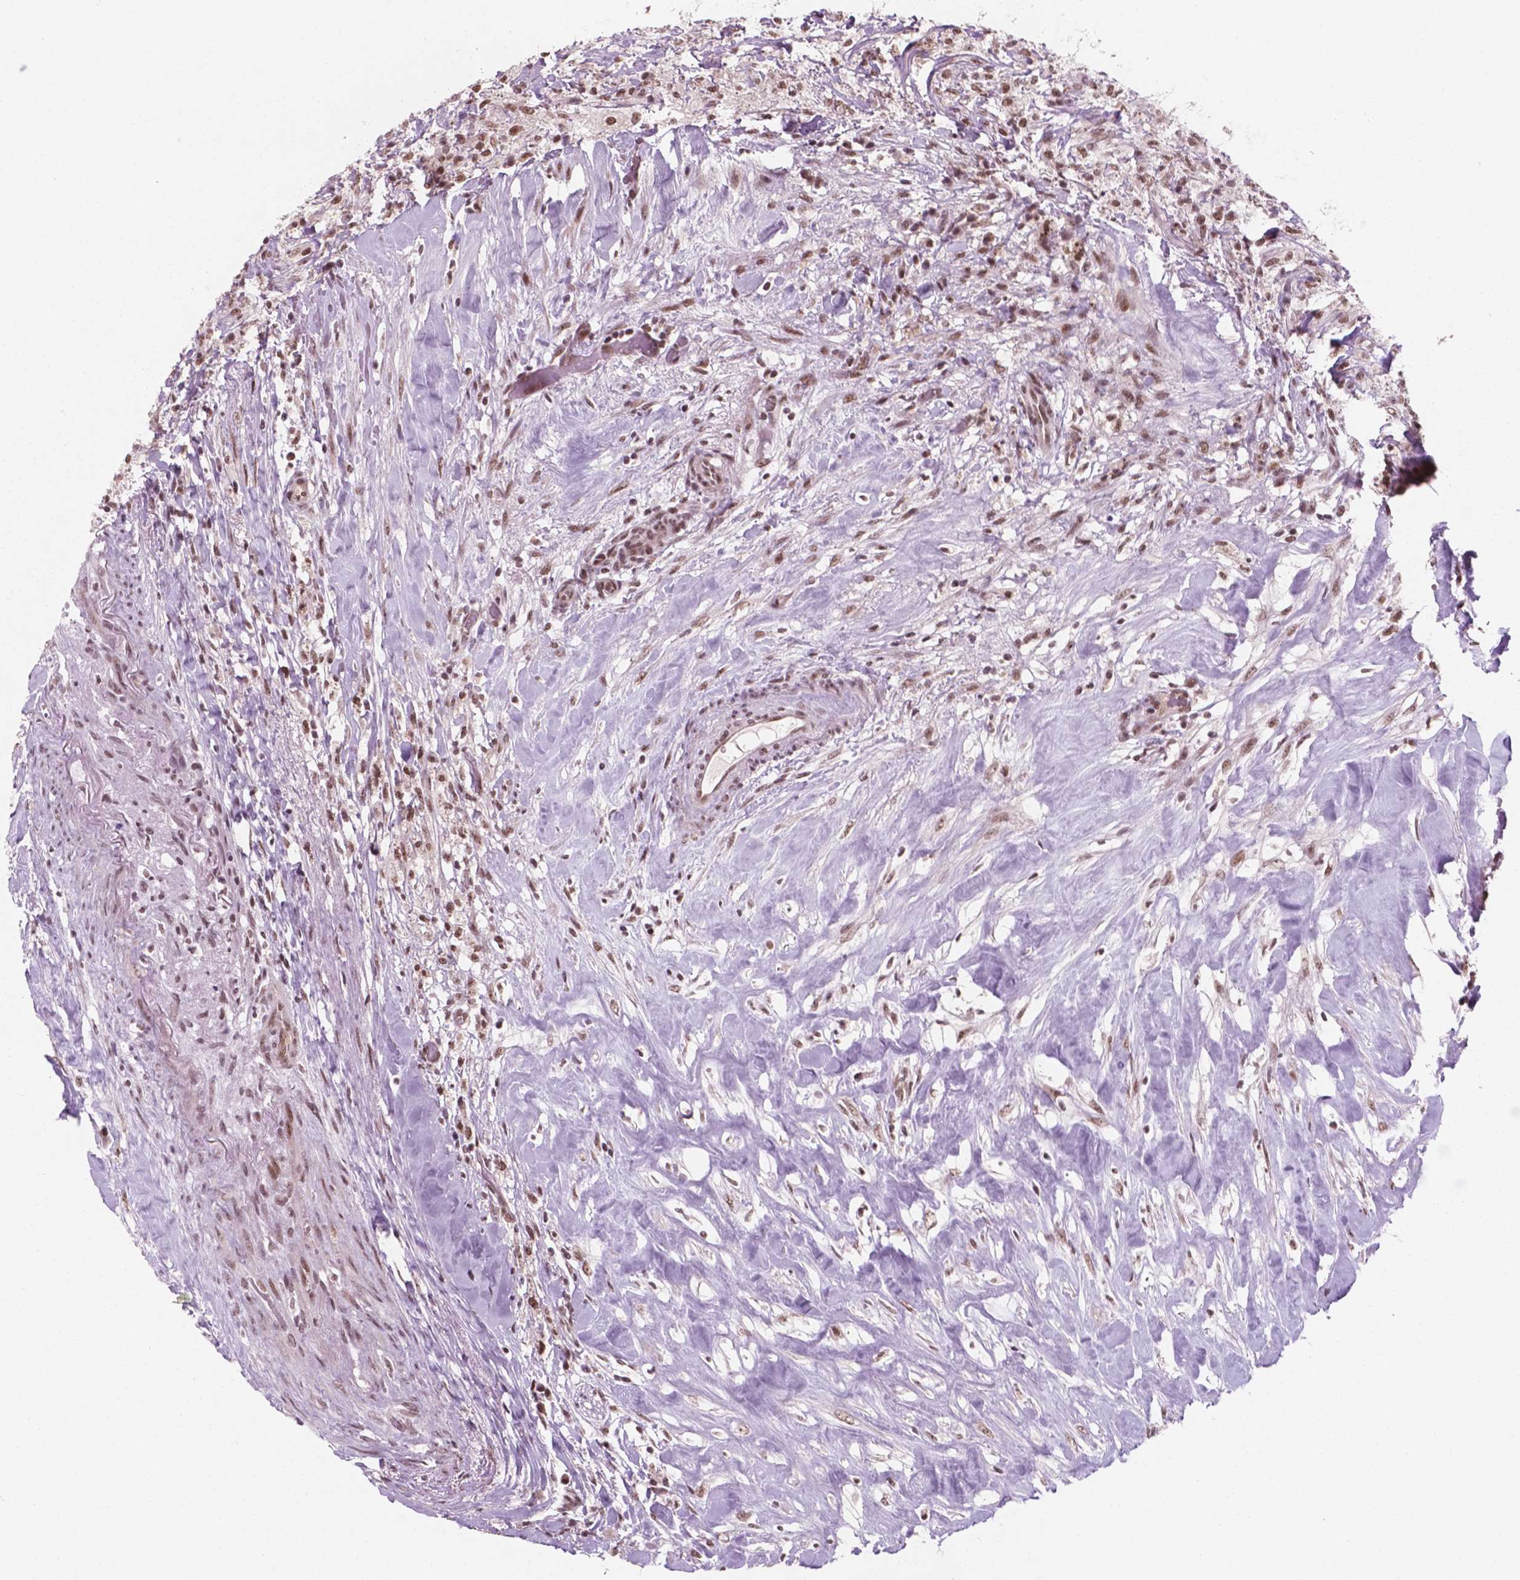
{"staining": {"intensity": "moderate", "quantity": ">75%", "location": "nuclear"}, "tissue": "testis cancer", "cell_type": "Tumor cells", "image_type": "cancer", "snomed": [{"axis": "morphology", "description": "Necrosis, NOS"}, {"axis": "morphology", "description": "Carcinoma, Embryonal, NOS"}, {"axis": "topography", "description": "Testis"}], "caption": "Tumor cells display medium levels of moderate nuclear staining in approximately >75% of cells in testis cancer (embryonal carcinoma). The staining is performed using DAB brown chromogen to label protein expression. The nuclei are counter-stained blue using hematoxylin.", "gene": "POLR2E", "patient": {"sex": "male", "age": 19}}